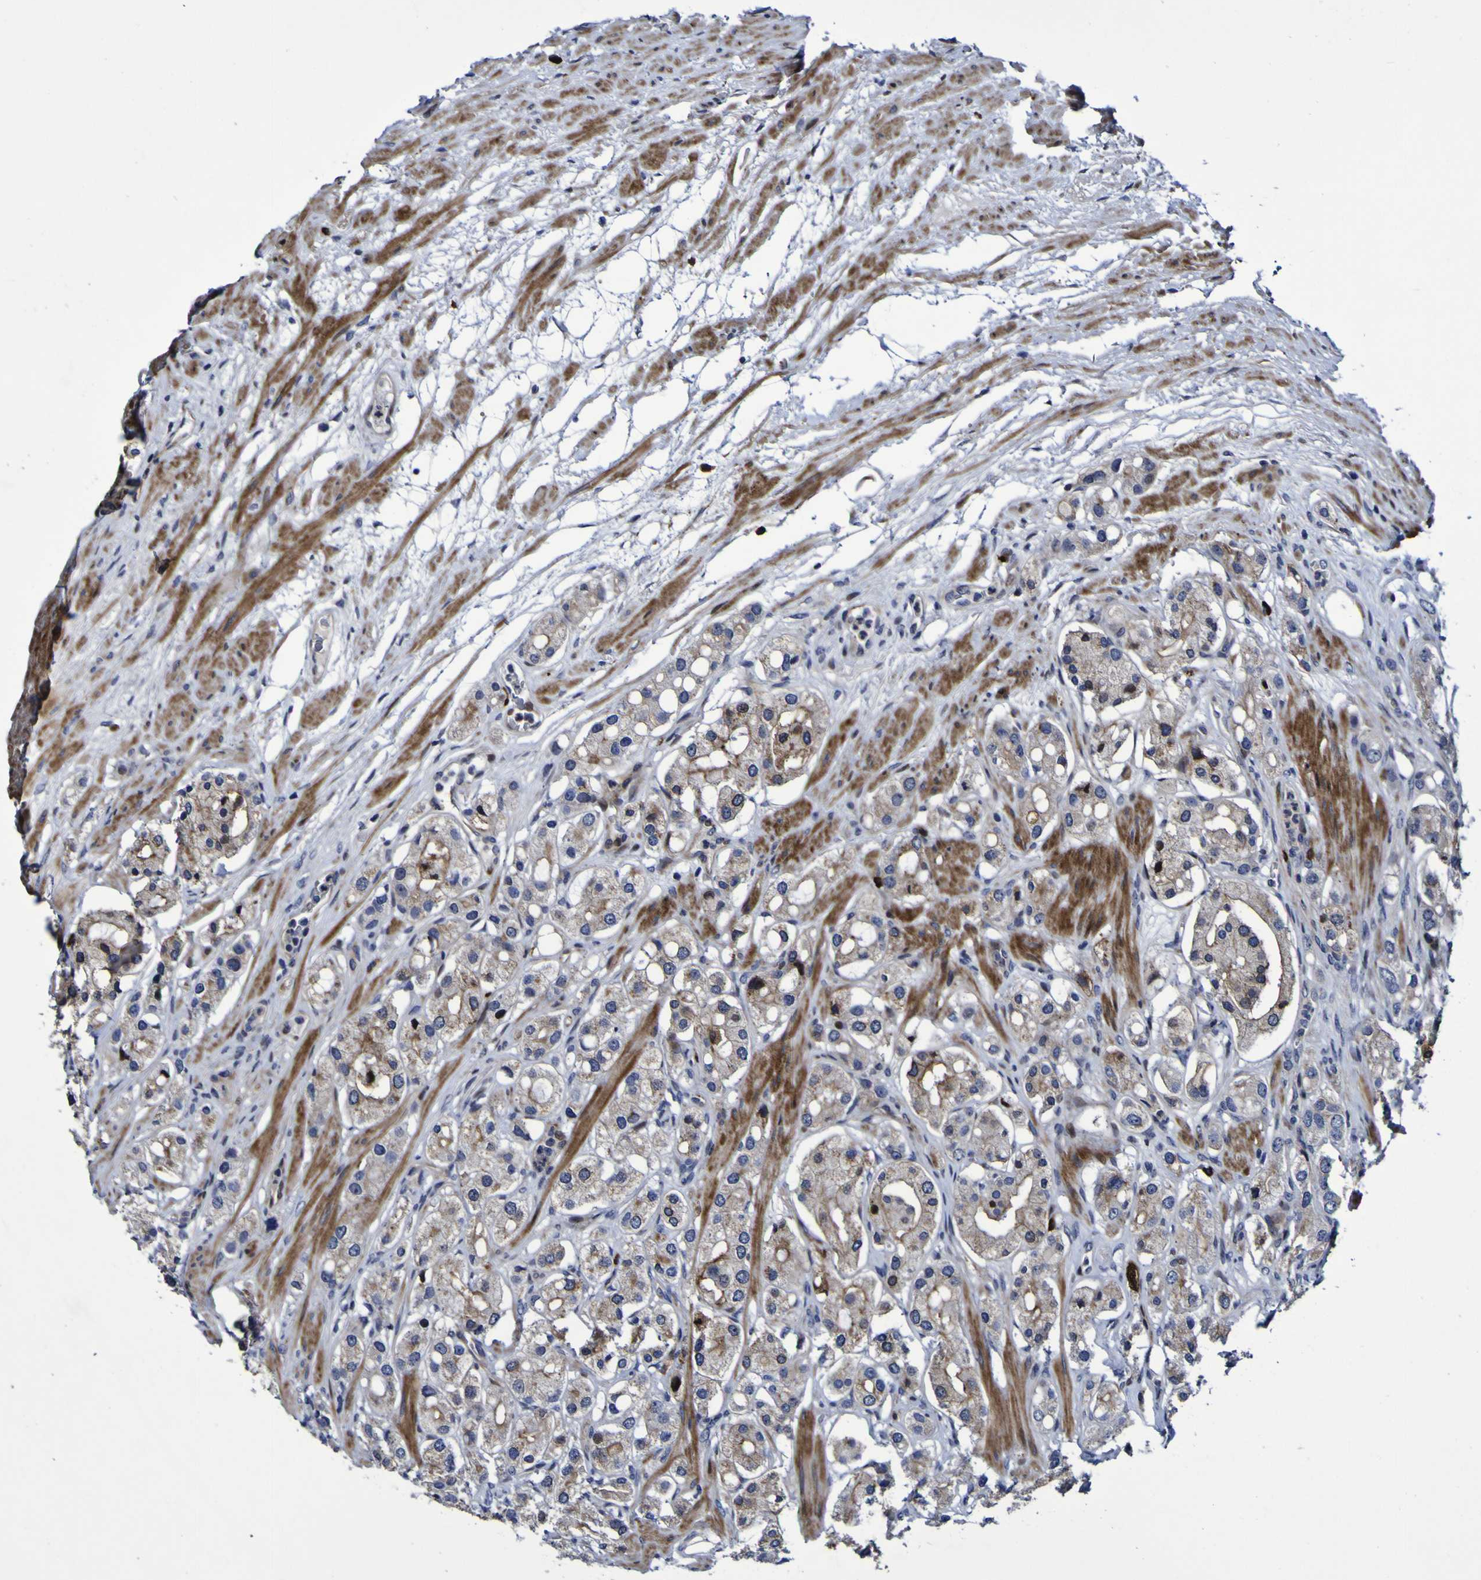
{"staining": {"intensity": "moderate", "quantity": "25%-75%", "location": "cytoplasmic/membranous"}, "tissue": "prostate cancer", "cell_type": "Tumor cells", "image_type": "cancer", "snomed": [{"axis": "morphology", "description": "Adenocarcinoma, High grade"}, {"axis": "topography", "description": "Prostate"}], "caption": "Immunohistochemistry photomicrograph of prostate cancer (high-grade adenocarcinoma) stained for a protein (brown), which exhibits medium levels of moderate cytoplasmic/membranous staining in approximately 25%-75% of tumor cells.", "gene": "MGLL", "patient": {"sex": "male", "age": 65}}